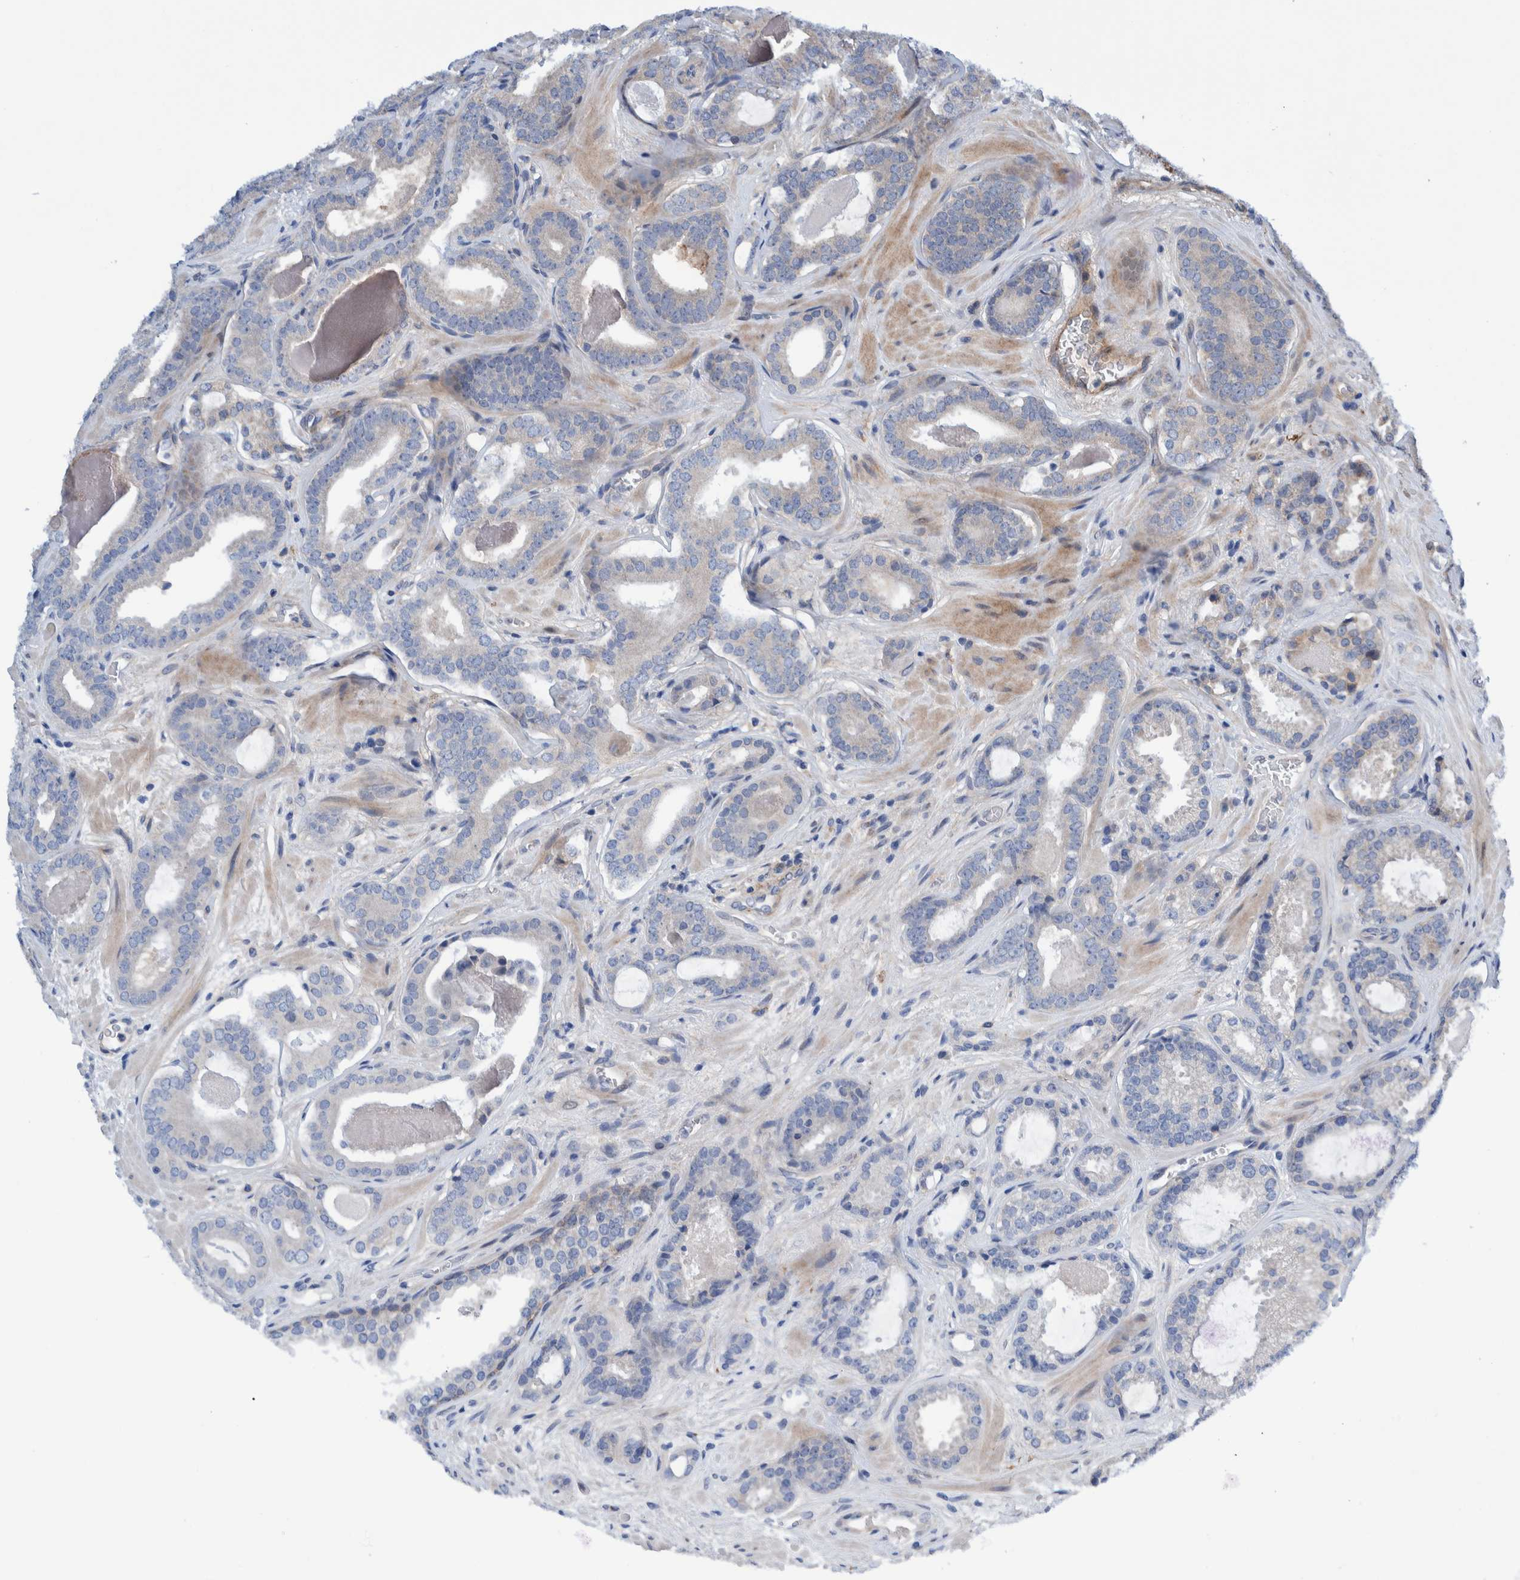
{"staining": {"intensity": "negative", "quantity": "none", "location": "none"}, "tissue": "prostate cancer", "cell_type": "Tumor cells", "image_type": "cancer", "snomed": [{"axis": "morphology", "description": "Adenocarcinoma, High grade"}, {"axis": "topography", "description": "Prostate"}], "caption": "Protein analysis of prostate high-grade adenocarcinoma displays no significant expression in tumor cells.", "gene": "PIK3R6", "patient": {"sex": "male", "age": 60}}